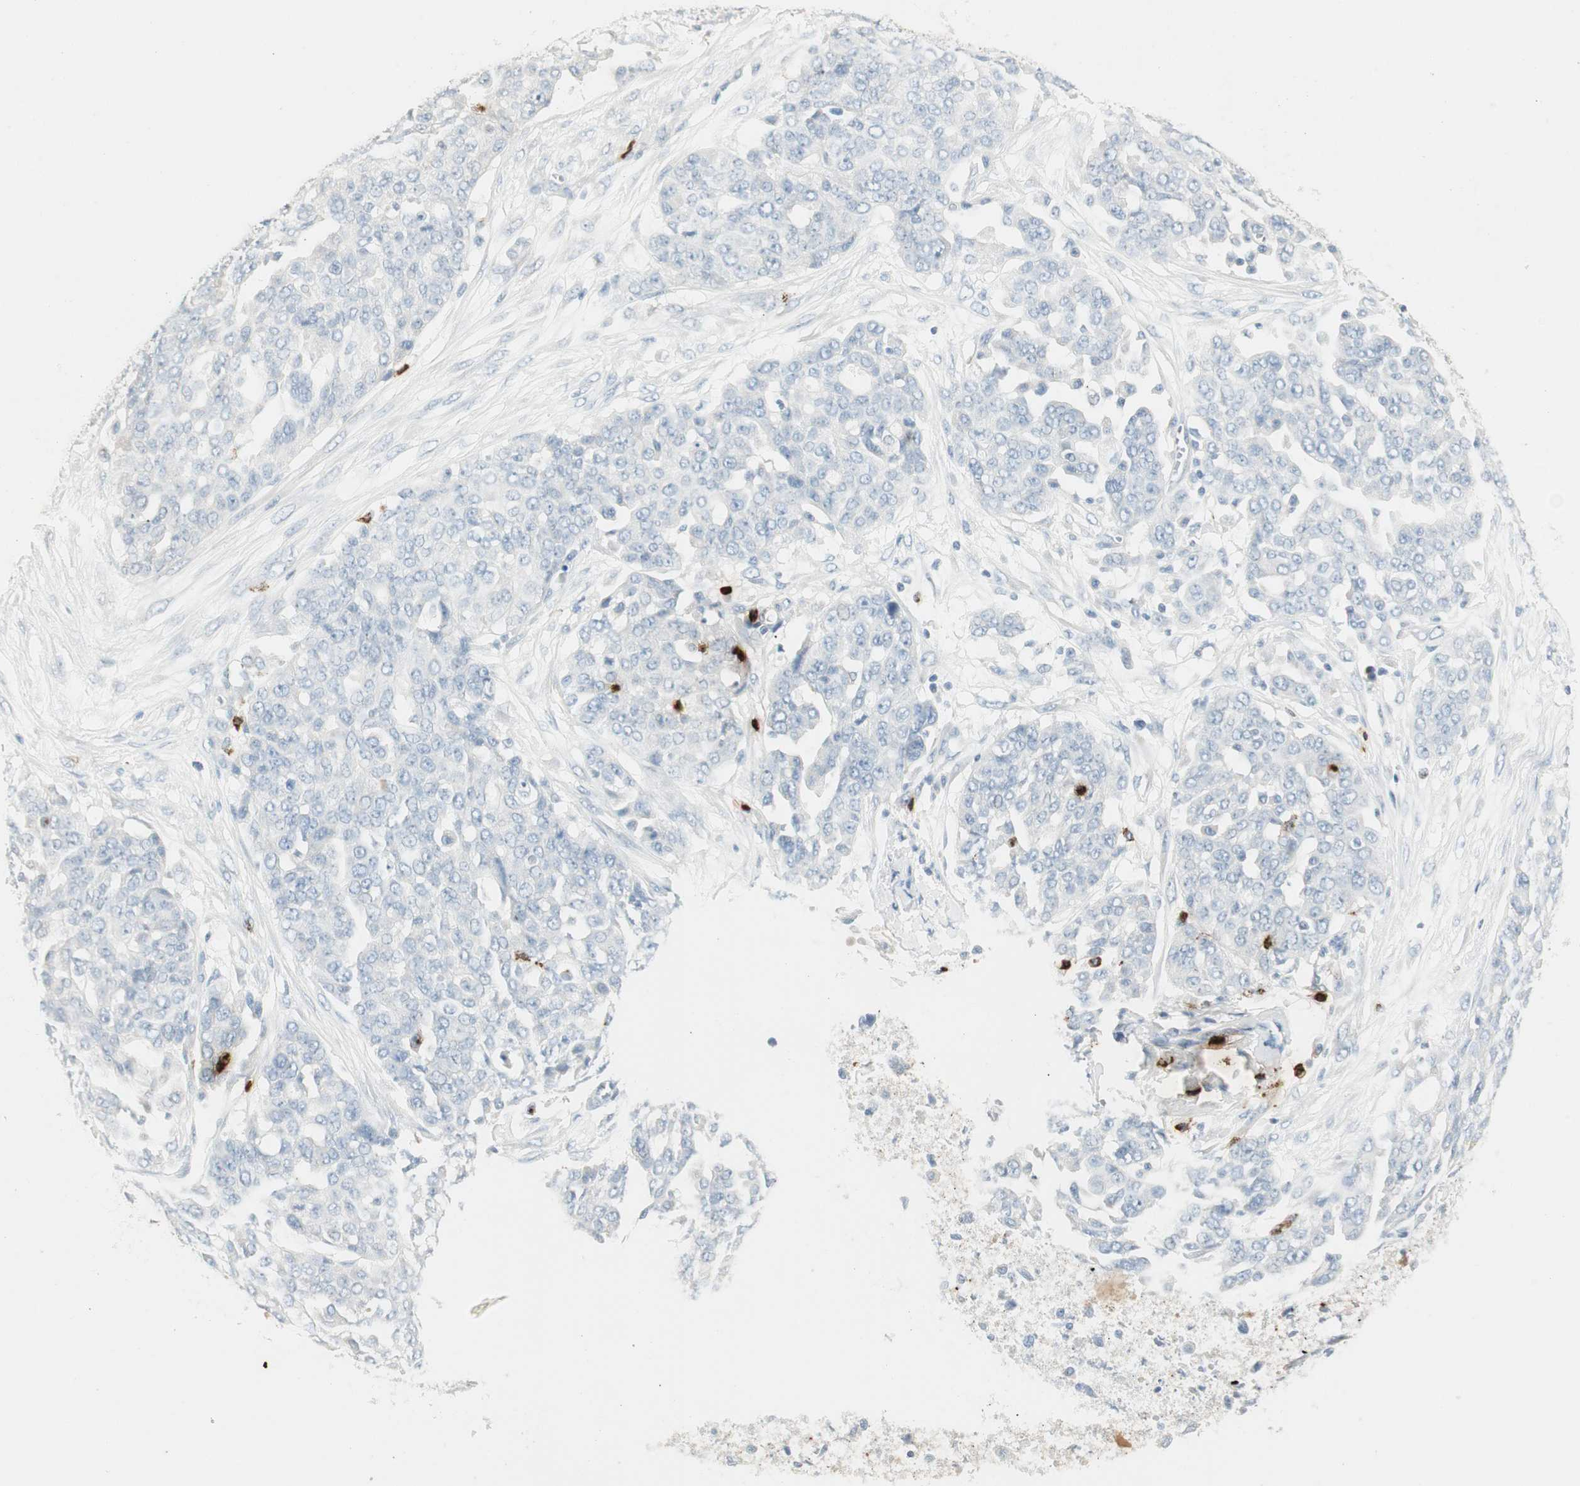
{"staining": {"intensity": "negative", "quantity": "none", "location": "none"}, "tissue": "ovarian cancer", "cell_type": "Tumor cells", "image_type": "cancer", "snomed": [{"axis": "morphology", "description": "Cystadenocarcinoma, serous, NOS"}, {"axis": "topography", "description": "Soft tissue"}, {"axis": "topography", "description": "Ovary"}], "caption": "This is an immunohistochemistry (IHC) histopathology image of human ovarian serous cystadenocarcinoma. There is no positivity in tumor cells.", "gene": "PRTN3", "patient": {"sex": "female", "age": 57}}